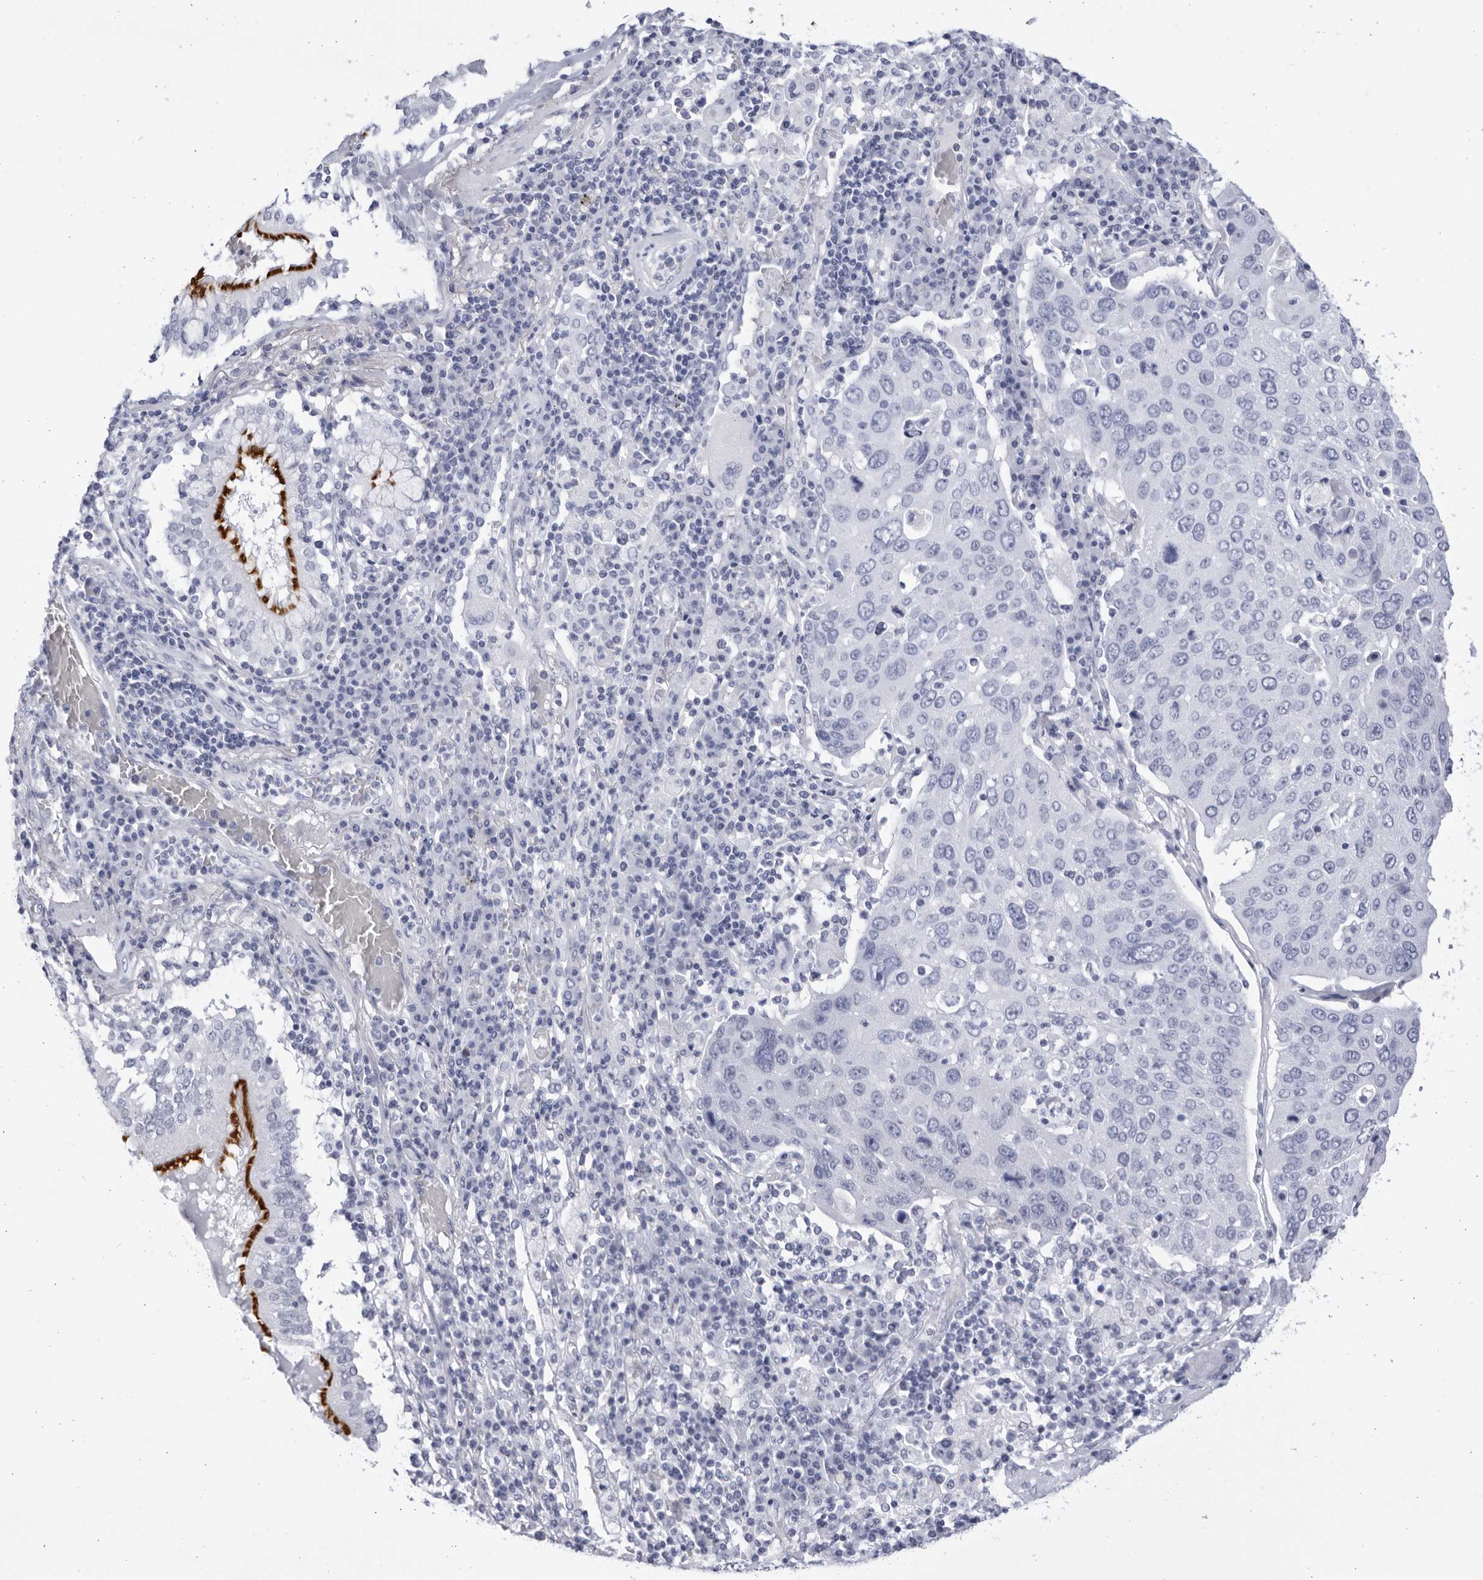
{"staining": {"intensity": "negative", "quantity": "none", "location": "none"}, "tissue": "lung cancer", "cell_type": "Tumor cells", "image_type": "cancer", "snomed": [{"axis": "morphology", "description": "Squamous cell carcinoma, NOS"}, {"axis": "topography", "description": "Lung"}], "caption": "Immunohistochemistry of human lung cancer (squamous cell carcinoma) shows no positivity in tumor cells. Nuclei are stained in blue.", "gene": "CCDC181", "patient": {"sex": "male", "age": 65}}